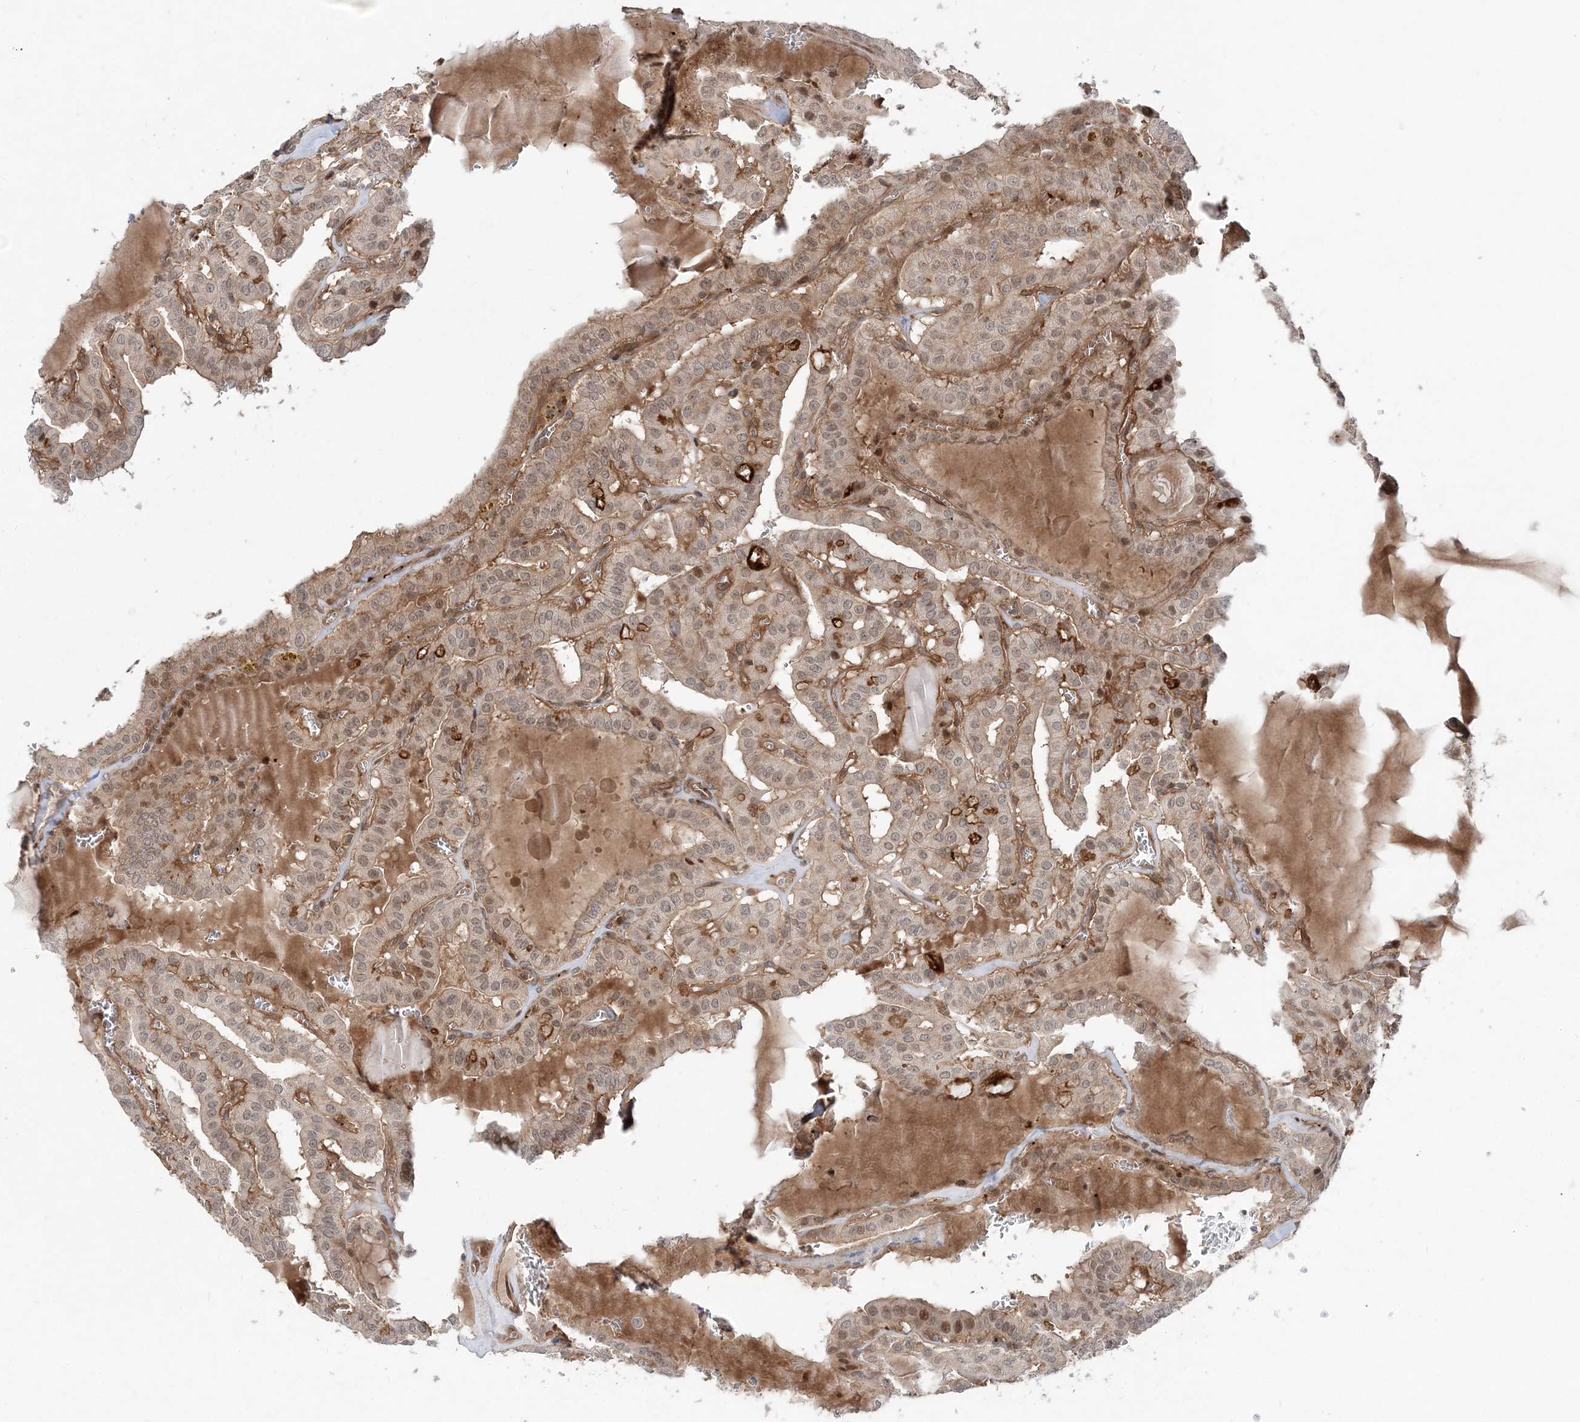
{"staining": {"intensity": "weak", "quantity": ">75%", "location": "nuclear"}, "tissue": "thyroid cancer", "cell_type": "Tumor cells", "image_type": "cancer", "snomed": [{"axis": "morphology", "description": "Papillary adenocarcinoma, NOS"}, {"axis": "topography", "description": "Thyroid gland"}], "caption": "Thyroid papillary adenocarcinoma stained for a protein (brown) displays weak nuclear positive staining in about >75% of tumor cells.", "gene": "GEMIN5", "patient": {"sex": "male", "age": 52}}